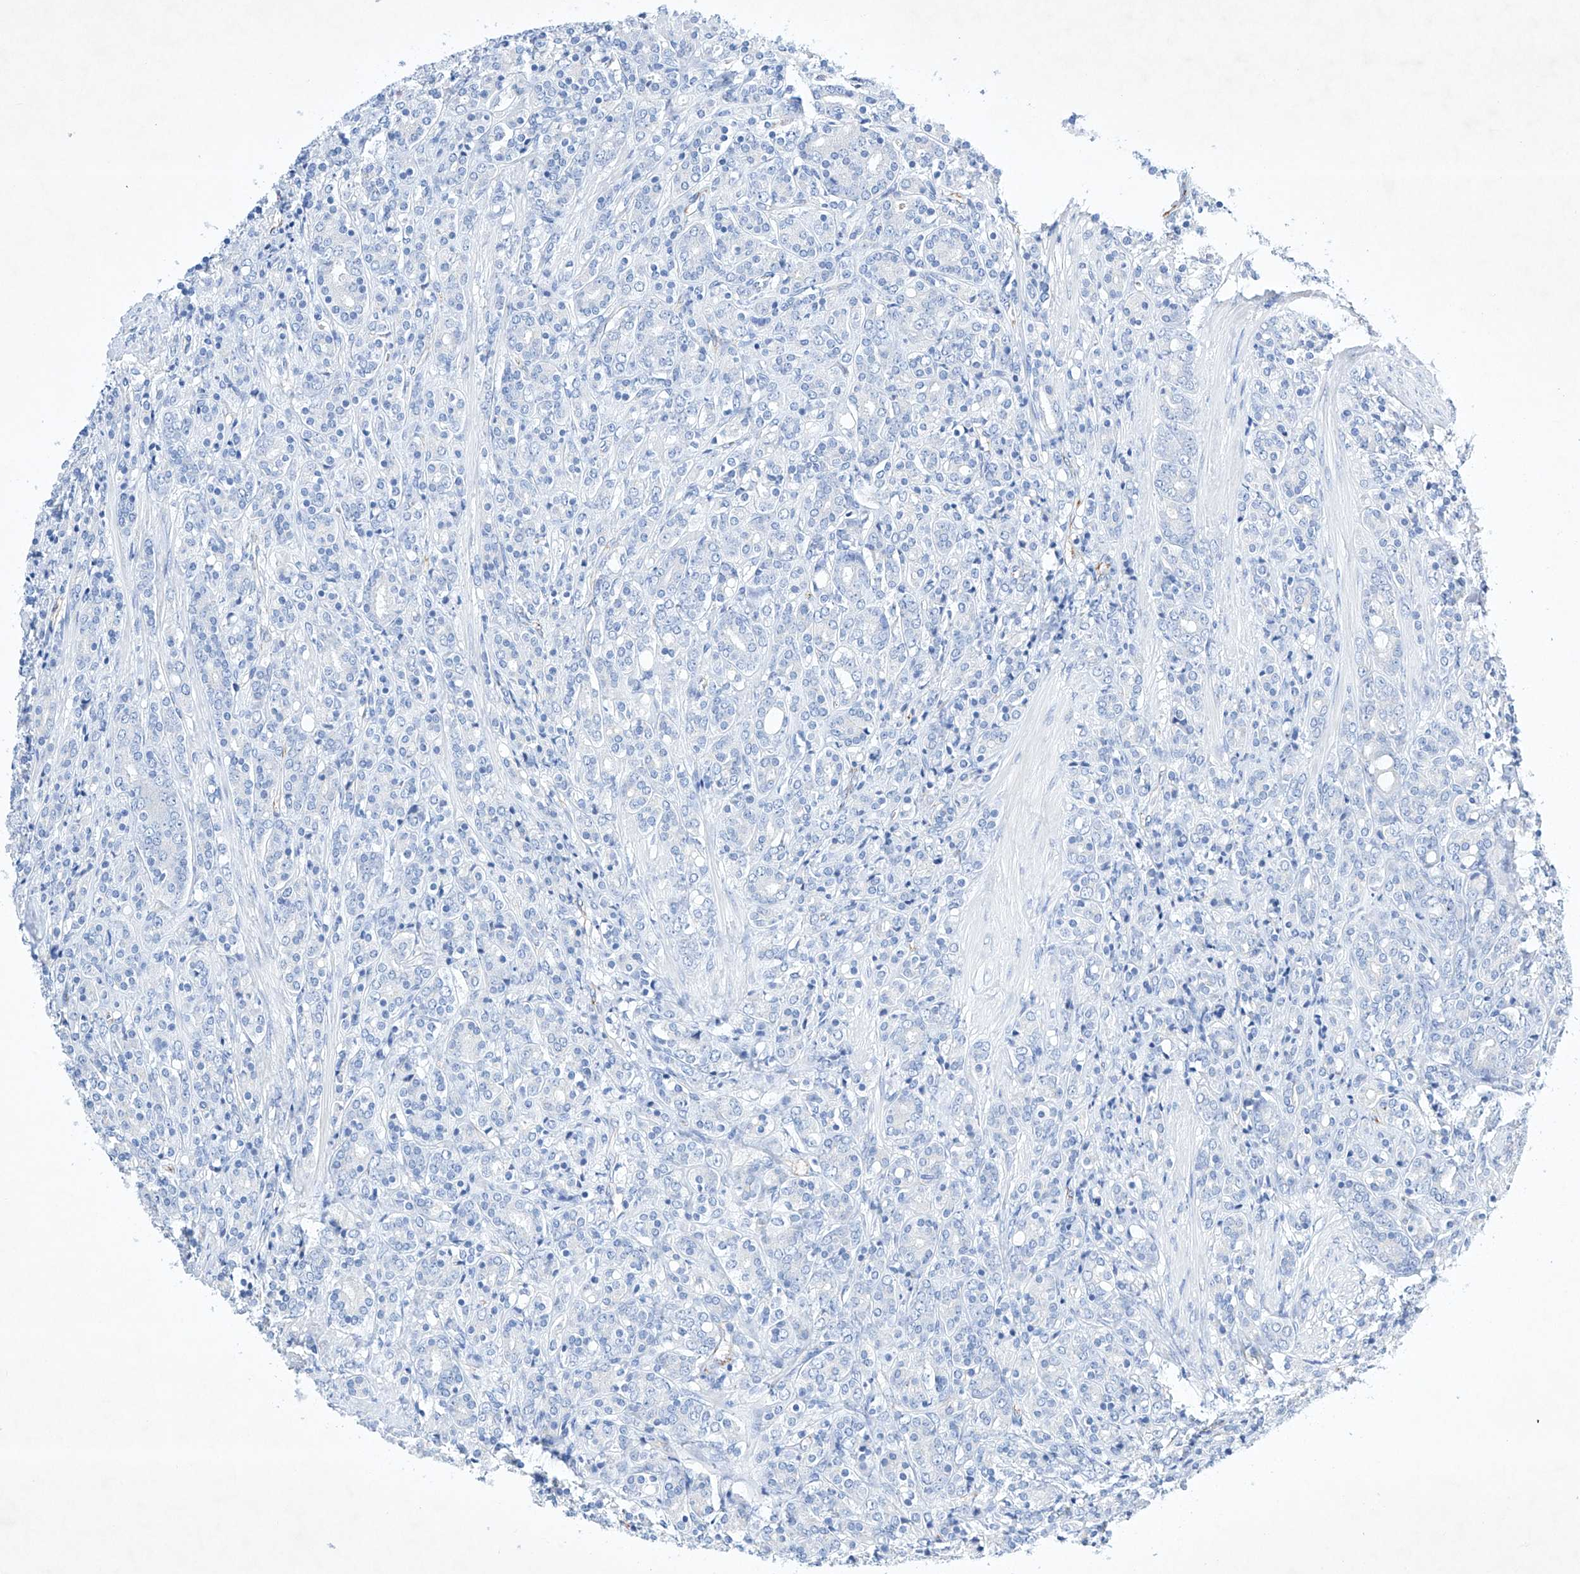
{"staining": {"intensity": "negative", "quantity": "none", "location": "none"}, "tissue": "prostate cancer", "cell_type": "Tumor cells", "image_type": "cancer", "snomed": [{"axis": "morphology", "description": "Adenocarcinoma, High grade"}, {"axis": "topography", "description": "Prostate"}], "caption": "DAB immunohistochemical staining of prostate cancer reveals no significant positivity in tumor cells.", "gene": "ETV7", "patient": {"sex": "male", "age": 62}}